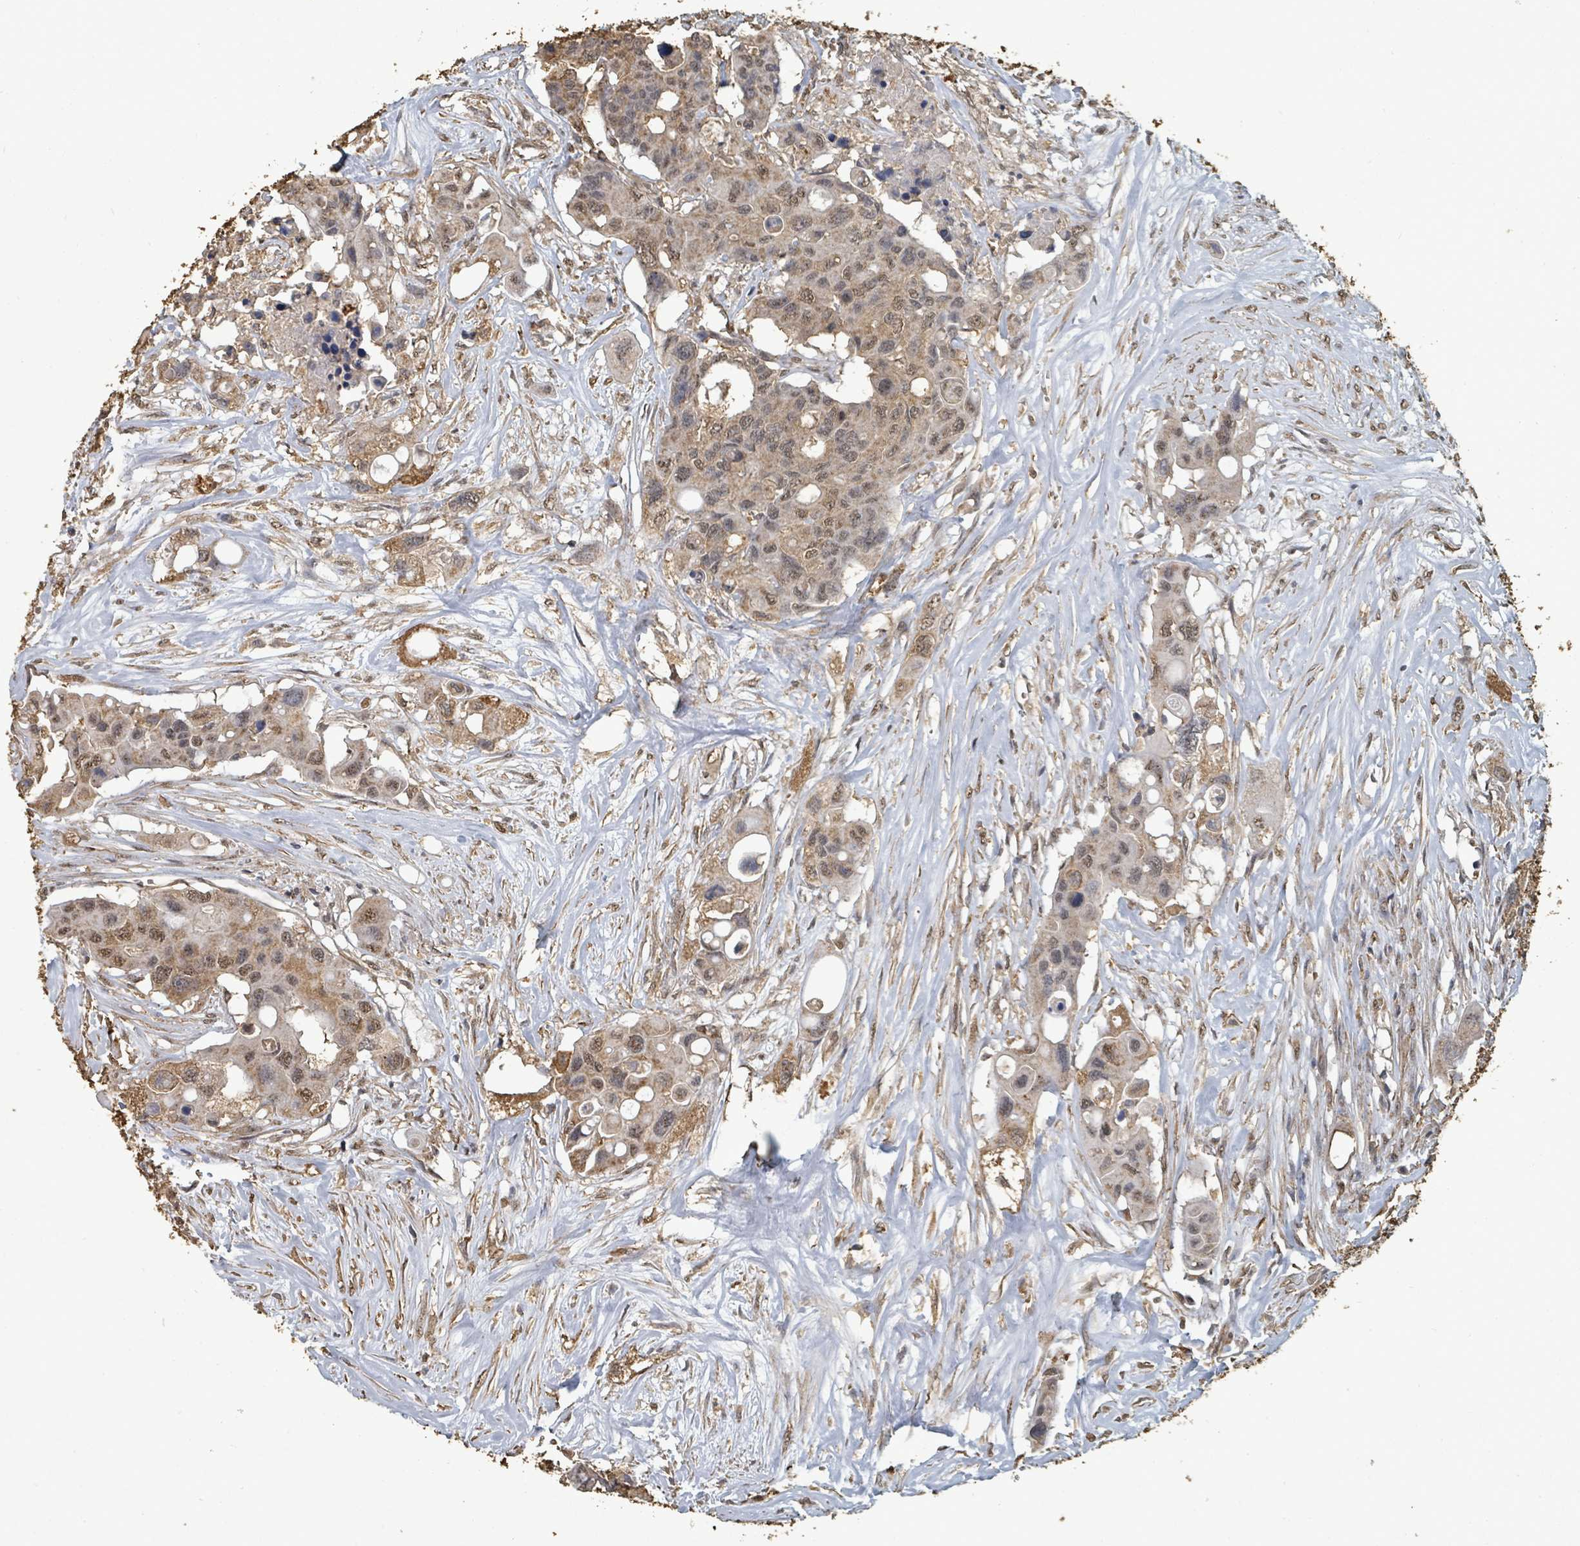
{"staining": {"intensity": "moderate", "quantity": ">75%", "location": "cytoplasmic/membranous,nuclear"}, "tissue": "colorectal cancer", "cell_type": "Tumor cells", "image_type": "cancer", "snomed": [{"axis": "morphology", "description": "Adenocarcinoma, NOS"}, {"axis": "topography", "description": "Colon"}], "caption": "Colorectal adenocarcinoma tissue reveals moderate cytoplasmic/membranous and nuclear expression in about >75% of tumor cells", "gene": "C6orf52", "patient": {"sex": "male", "age": 77}}